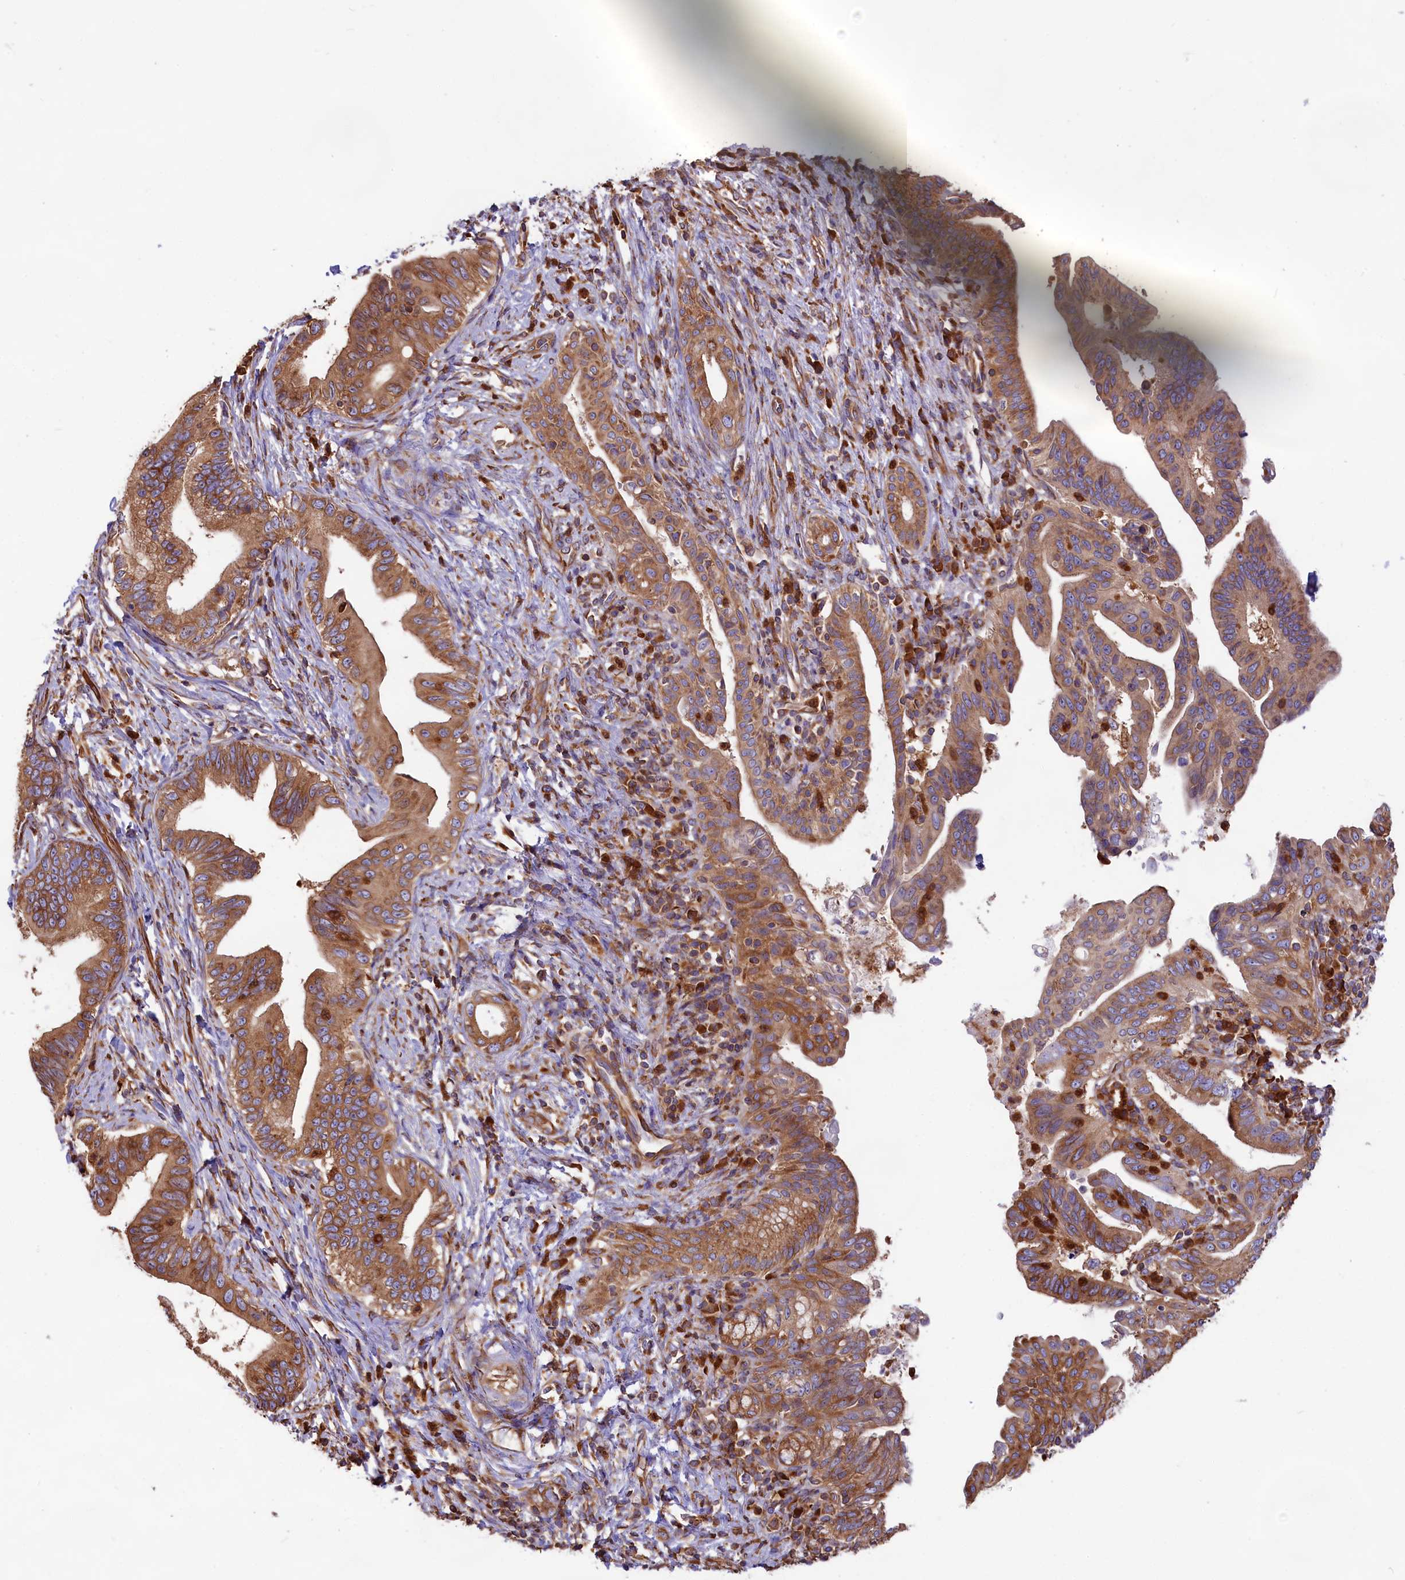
{"staining": {"intensity": "moderate", "quantity": ">75%", "location": "cytoplasmic/membranous"}, "tissue": "pancreatic cancer", "cell_type": "Tumor cells", "image_type": "cancer", "snomed": [{"axis": "morphology", "description": "Adenocarcinoma, NOS"}, {"axis": "topography", "description": "Pancreas"}], "caption": "Moderate cytoplasmic/membranous protein positivity is seen in about >75% of tumor cells in pancreatic cancer.", "gene": "GYS1", "patient": {"sex": "female", "age": 55}}